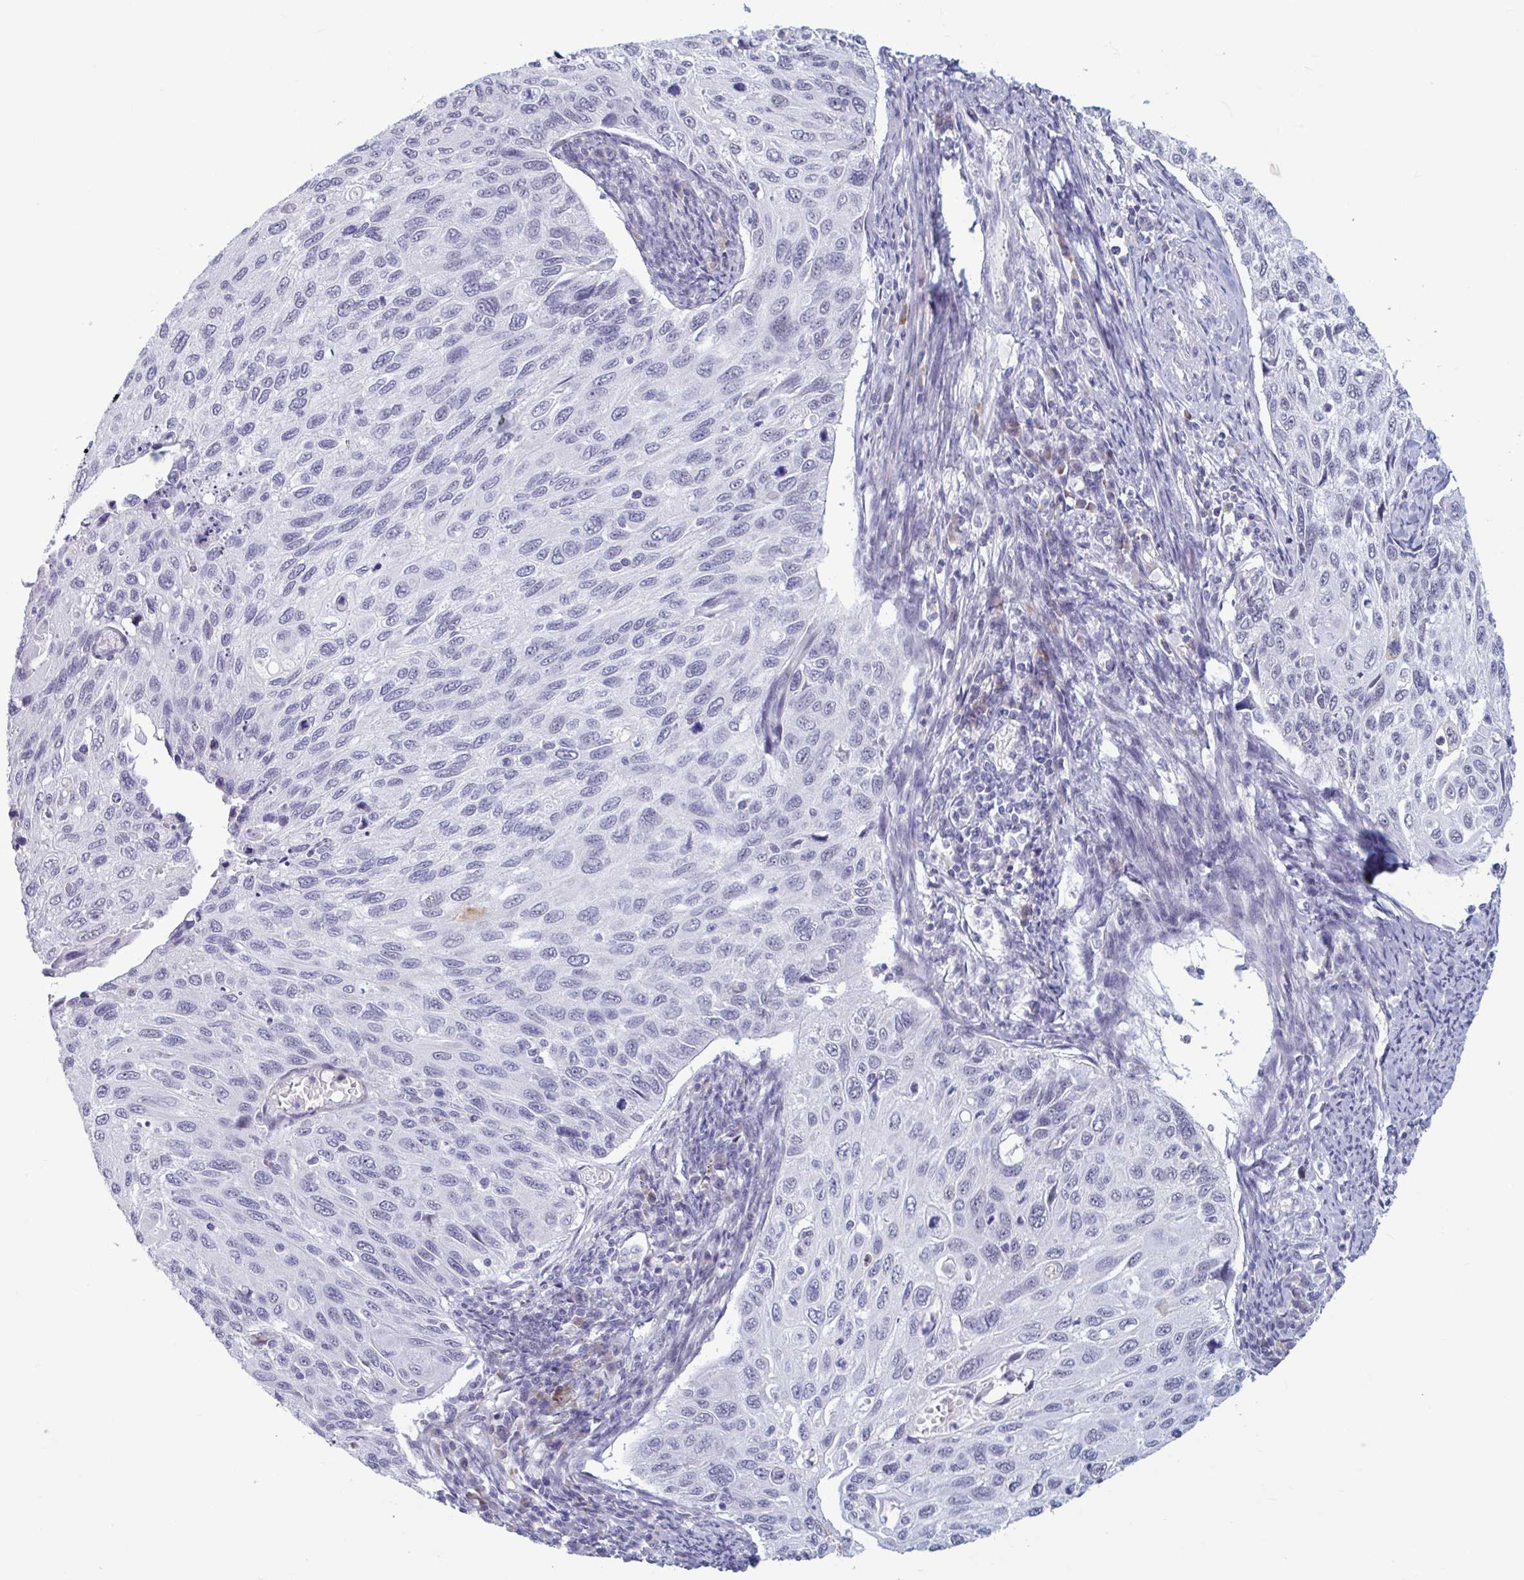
{"staining": {"intensity": "negative", "quantity": "none", "location": "none"}, "tissue": "cervical cancer", "cell_type": "Tumor cells", "image_type": "cancer", "snomed": [{"axis": "morphology", "description": "Squamous cell carcinoma, NOS"}, {"axis": "topography", "description": "Cervix"}], "caption": "An immunohistochemistry (IHC) micrograph of cervical cancer (squamous cell carcinoma) is shown. There is no staining in tumor cells of cervical cancer (squamous cell carcinoma). (Brightfield microscopy of DAB immunohistochemistry at high magnification).", "gene": "MSMB", "patient": {"sex": "female", "age": 70}}